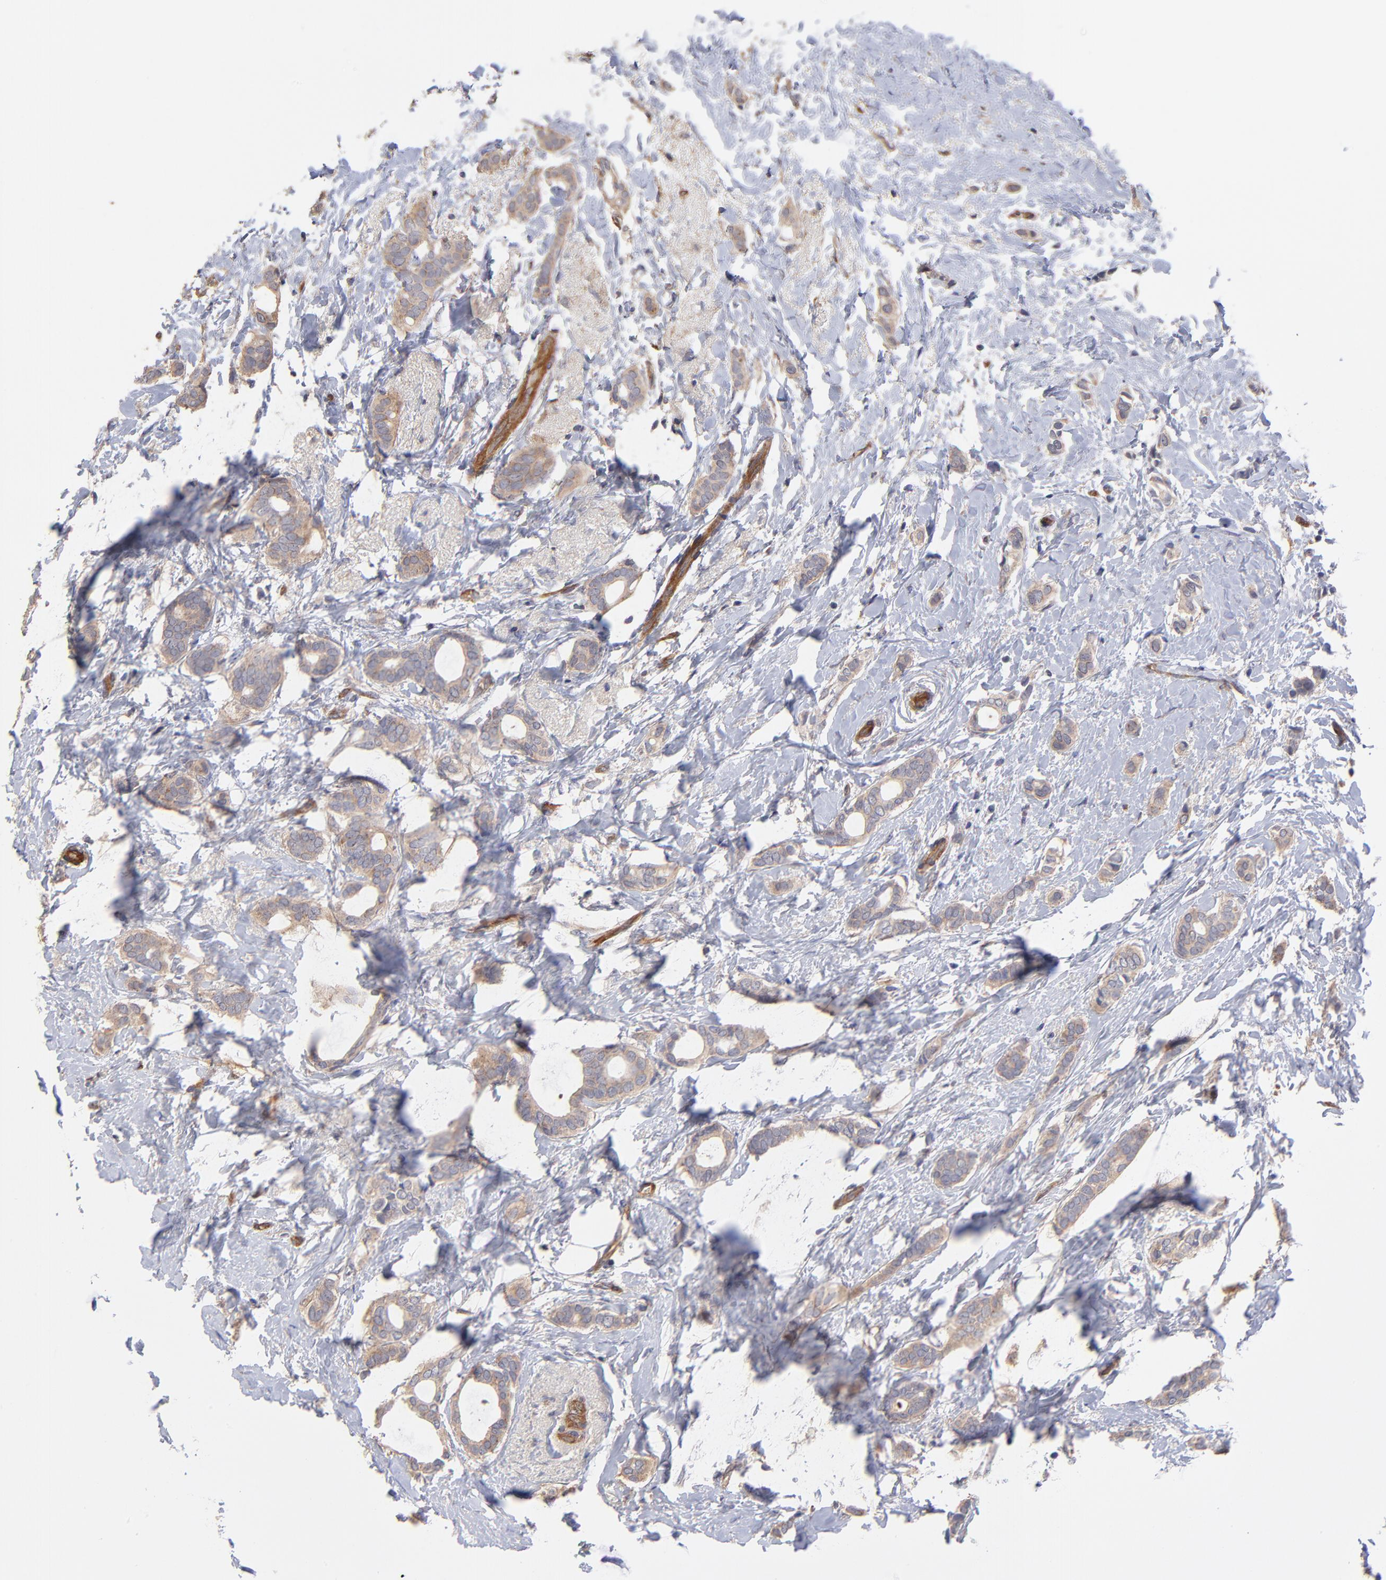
{"staining": {"intensity": "weak", "quantity": ">75%", "location": "cytoplasmic/membranous"}, "tissue": "breast cancer", "cell_type": "Tumor cells", "image_type": "cancer", "snomed": [{"axis": "morphology", "description": "Duct carcinoma"}, {"axis": "topography", "description": "Breast"}], "caption": "Immunohistochemistry (IHC) of breast cancer displays low levels of weak cytoplasmic/membranous staining in about >75% of tumor cells.", "gene": "ASB7", "patient": {"sex": "female", "age": 54}}